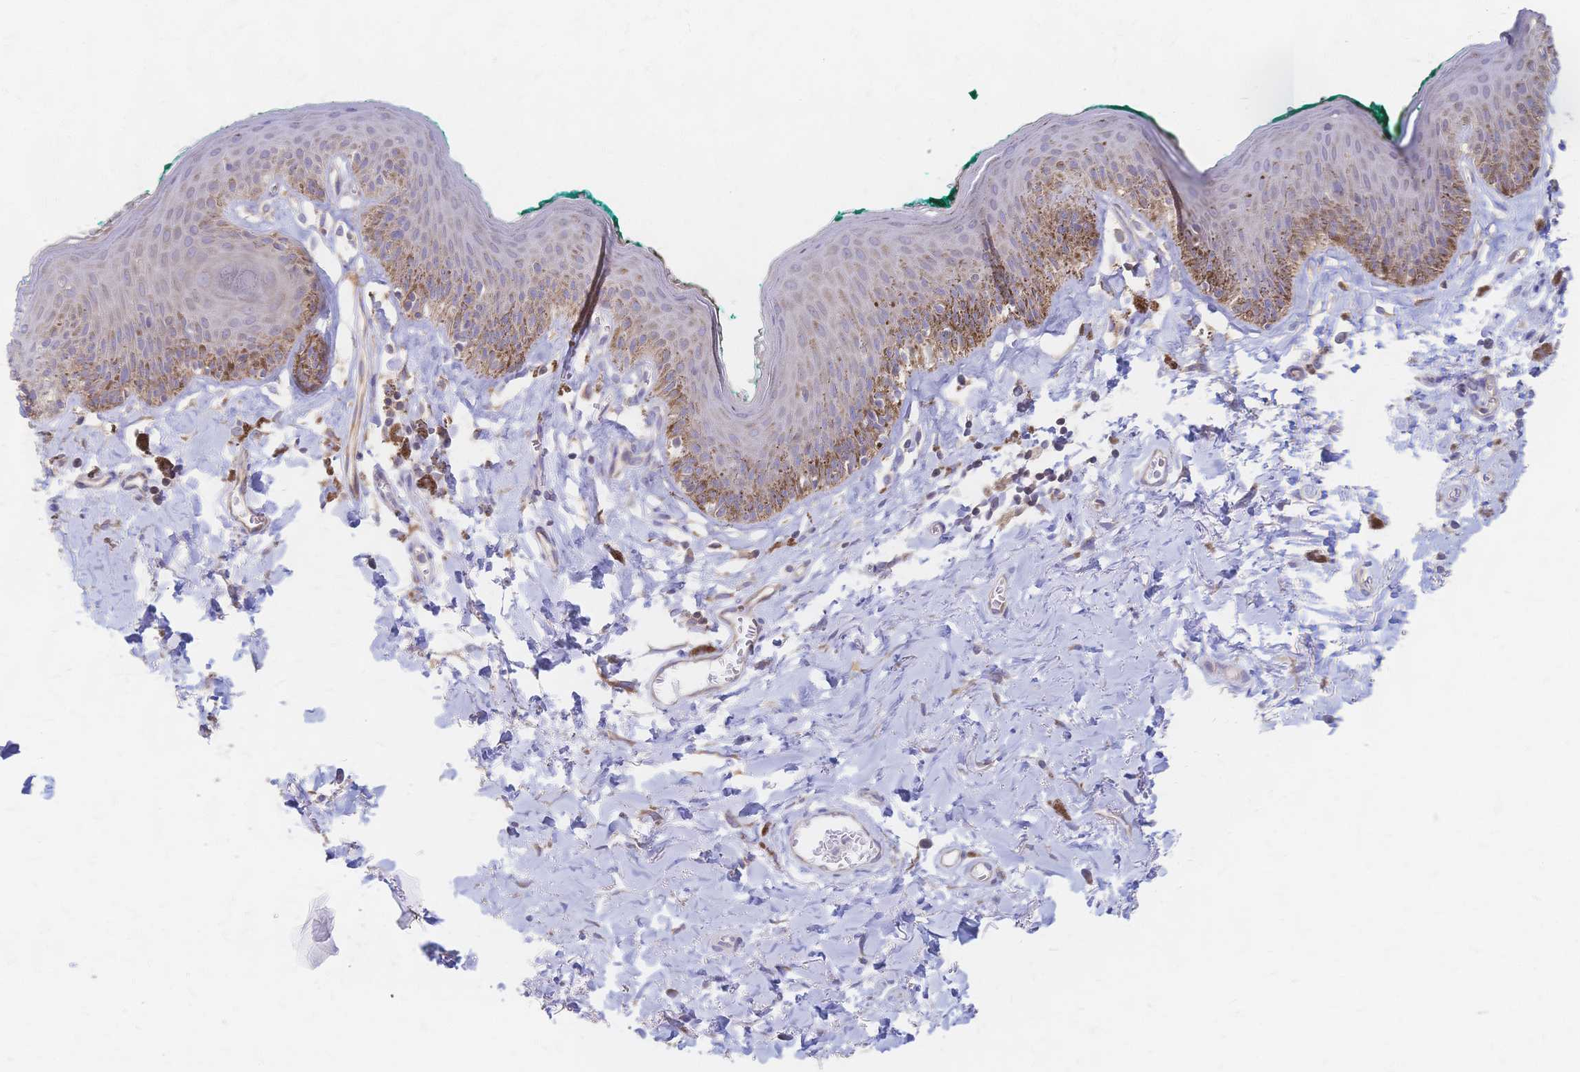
{"staining": {"intensity": "moderate", "quantity": "<25%", "location": "cytoplasmic/membranous"}, "tissue": "skin", "cell_type": "Epidermal cells", "image_type": "normal", "snomed": [{"axis": "morphology", "description": "Normal tissue, NOS"}, {"axis": "topography", "description": "Vulva"}, {"axis": "topography", "description": "Peripheral nerve tissue"}], "caption": "This histopathology image shows unremarkable skin stained with immunohistochemistry to label a protein in brown. The cytoplasmic/membranous of epidermal cells show moderate positivity for the protein. Nuclei are counter-stained blue.", "gene": "CYB5A", "patient": {"sex": "female", "age": 66}}